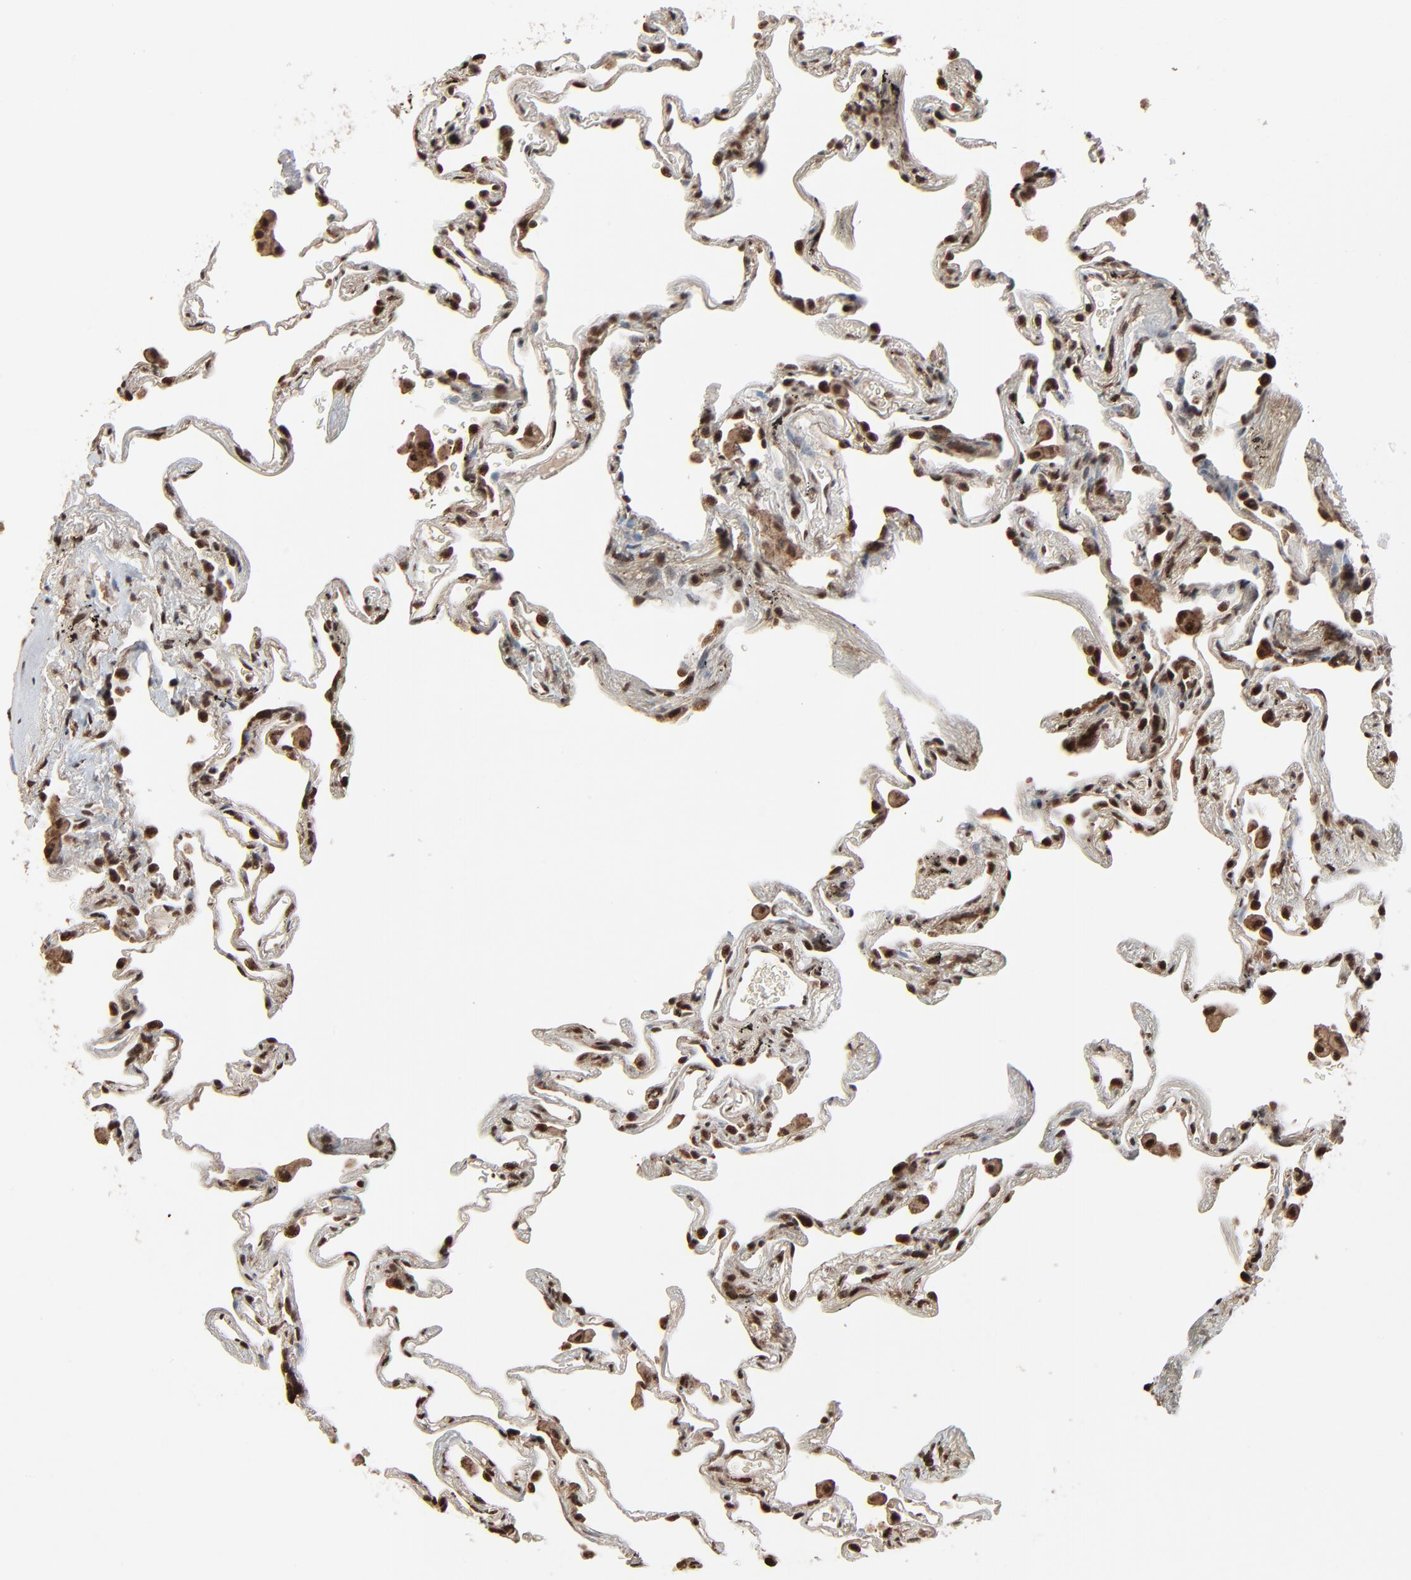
{"staining": {"intensity": "strong", "quantity": ">75%", "location": "nuclear"}, "tissue": "lung", "cell_type": "Alveolar cells", "image_type": "normal", "snomed": [{"axis": "morphology", "description": "Normal tissue, NOS"}, {"axis": "morphology", "description": "Inflammation, NOS"}, {"axis": "topography", "description": "Lung"}], "caption": "Alveolar cells demonstrate high levels of strong nuclear staining in about >75% of cells in normal human lung. The protein is stained brown, and the nuclei are stained in blue (DAB (3,3'-diaminobenzidine) IHC with brightfield microscopy, high magnification).", "gene": "RPS6KA3", "patient": {"sex": "male", "age": 69}}